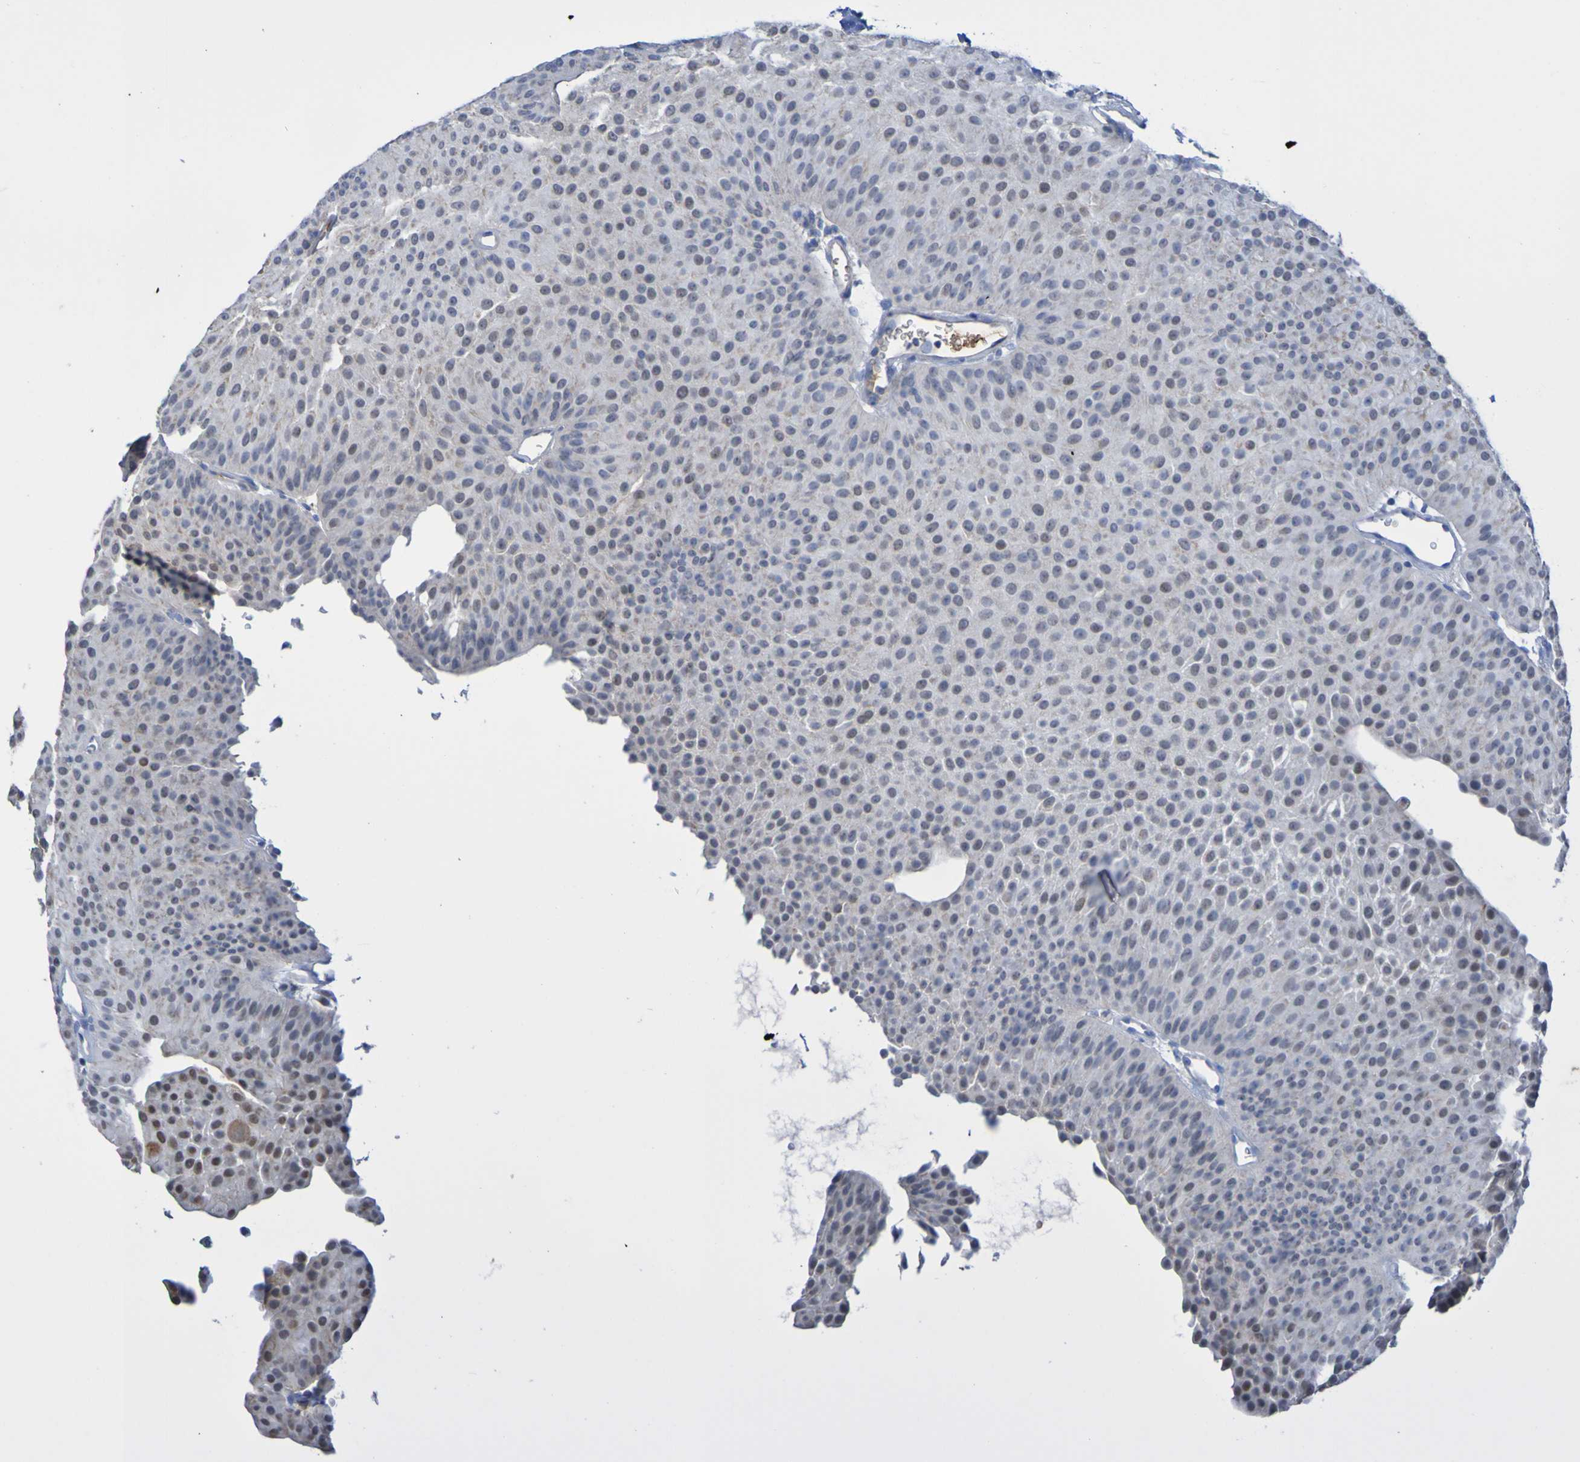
{"staining": {"intensity": "negative", "quantity": "none", "location": "none"}, "tissue": "urothelial cancer", "cell_type": "Tumor cells", "image_type": "cancer", "snomed": [{"axis": "morphology", "description": "Urothelial carcinoma, Low grade"}, {"axis": "topography", "description": "Urinary bladder"}], "caption": "Micrograph shows no protein staining in tumor cells of urothelial cancer tissue.", "gene": "CNTN2", "patient": {"sex": "female", "age": 60}}